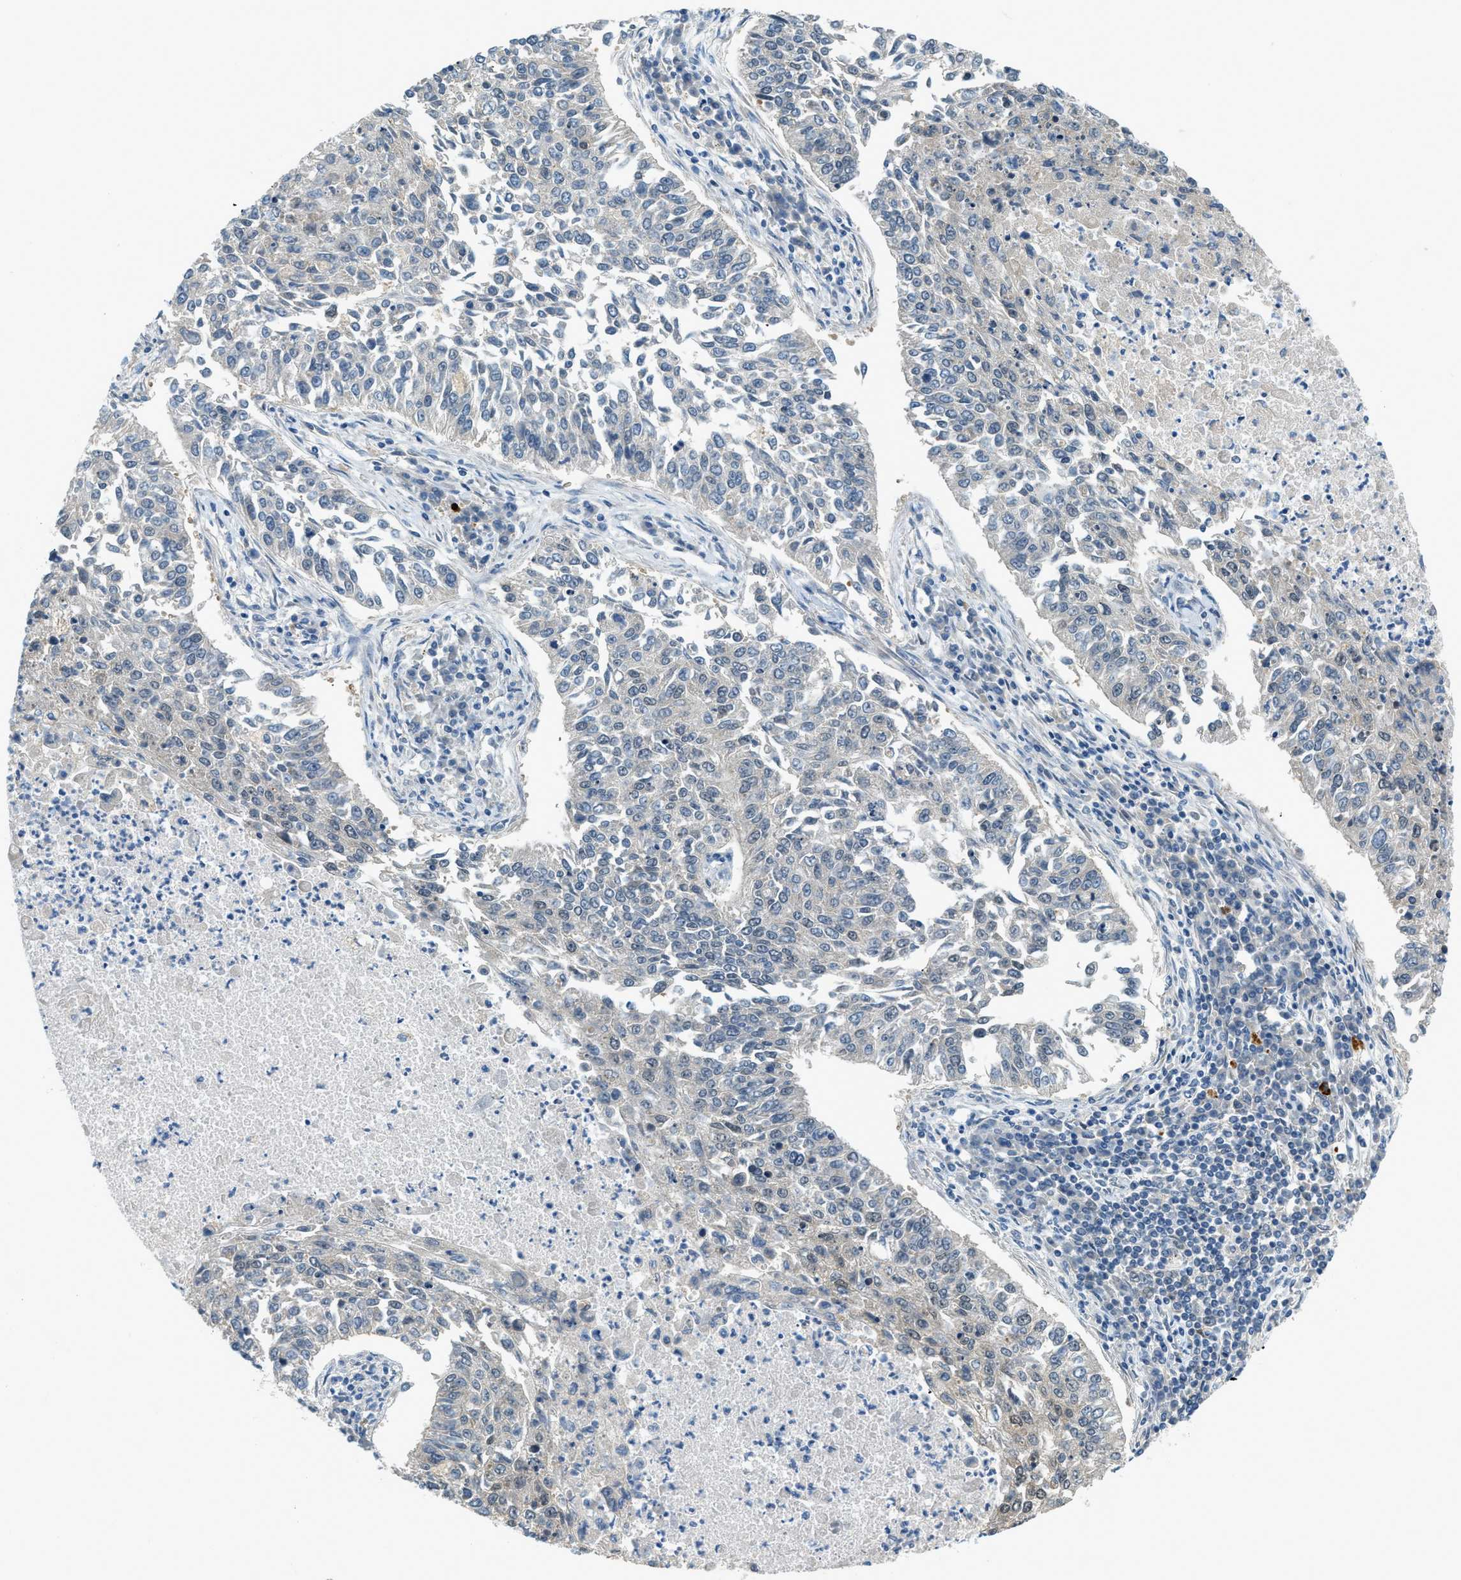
{"staining": {"intensity": "negative", "quantity": "none", "location": "none"}, "tissue": "lung cancer", "cell_type": "Tumor cells", "image_type": "cancer", "snomed": [{"axis": "morphology", "description": "Normal tissue, NOS"}, {"axis": "morphology", "description": "Squamous cell carcinoma, NOS"}, {"axis": "topography", "description": "Cartilage tissue"}, {"axis": "topography", "description": "Bronchus"}, {"axis": "topography", "description": "Lung"}], "caption": "A photomicrograph of human lung cancer is negative for staining in tumor cells. (DAB immunohistochemistry (IHC) with hematoxylin counter stain).", "gene": "NME8", "patient": {"sex": "female", "age": 49}}